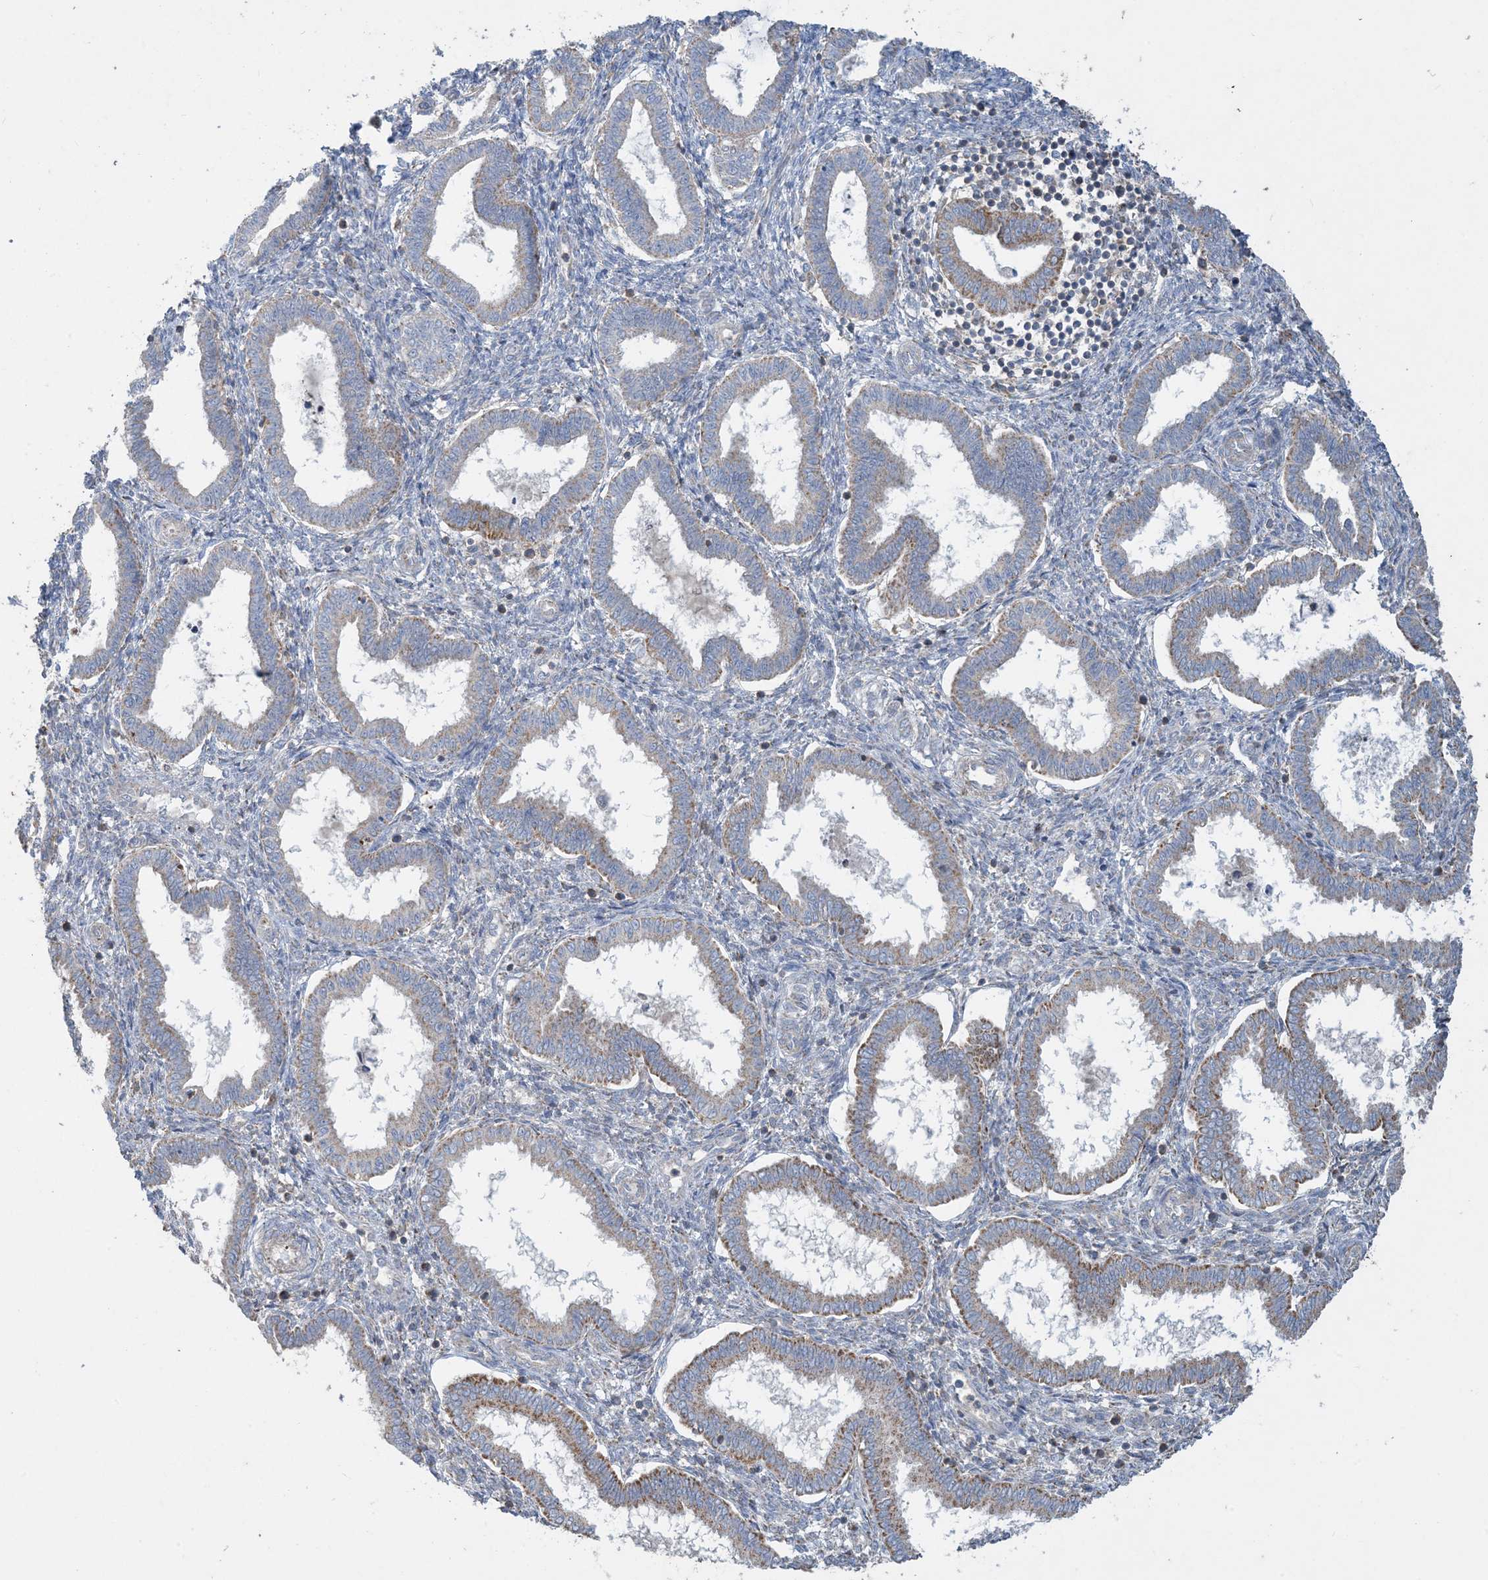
{"staining": {"intensity": "negative", "quantity": "none", "location": "none"}, "tissue": "endometrium", "cell_type": "Cells in endometrial stroma", "image_type": "normal", "snomed": [{"axis": "morphology", "description": "Normal tissue, NOS"}, {"axis": "topography", "description": "Endometrium"}], "caption": "Image shows no protein positivity in cells in endometrial stroma of benign endometrium.", "gene": "ECHDC1", "patient": {"sex": "female", "age": 24}}